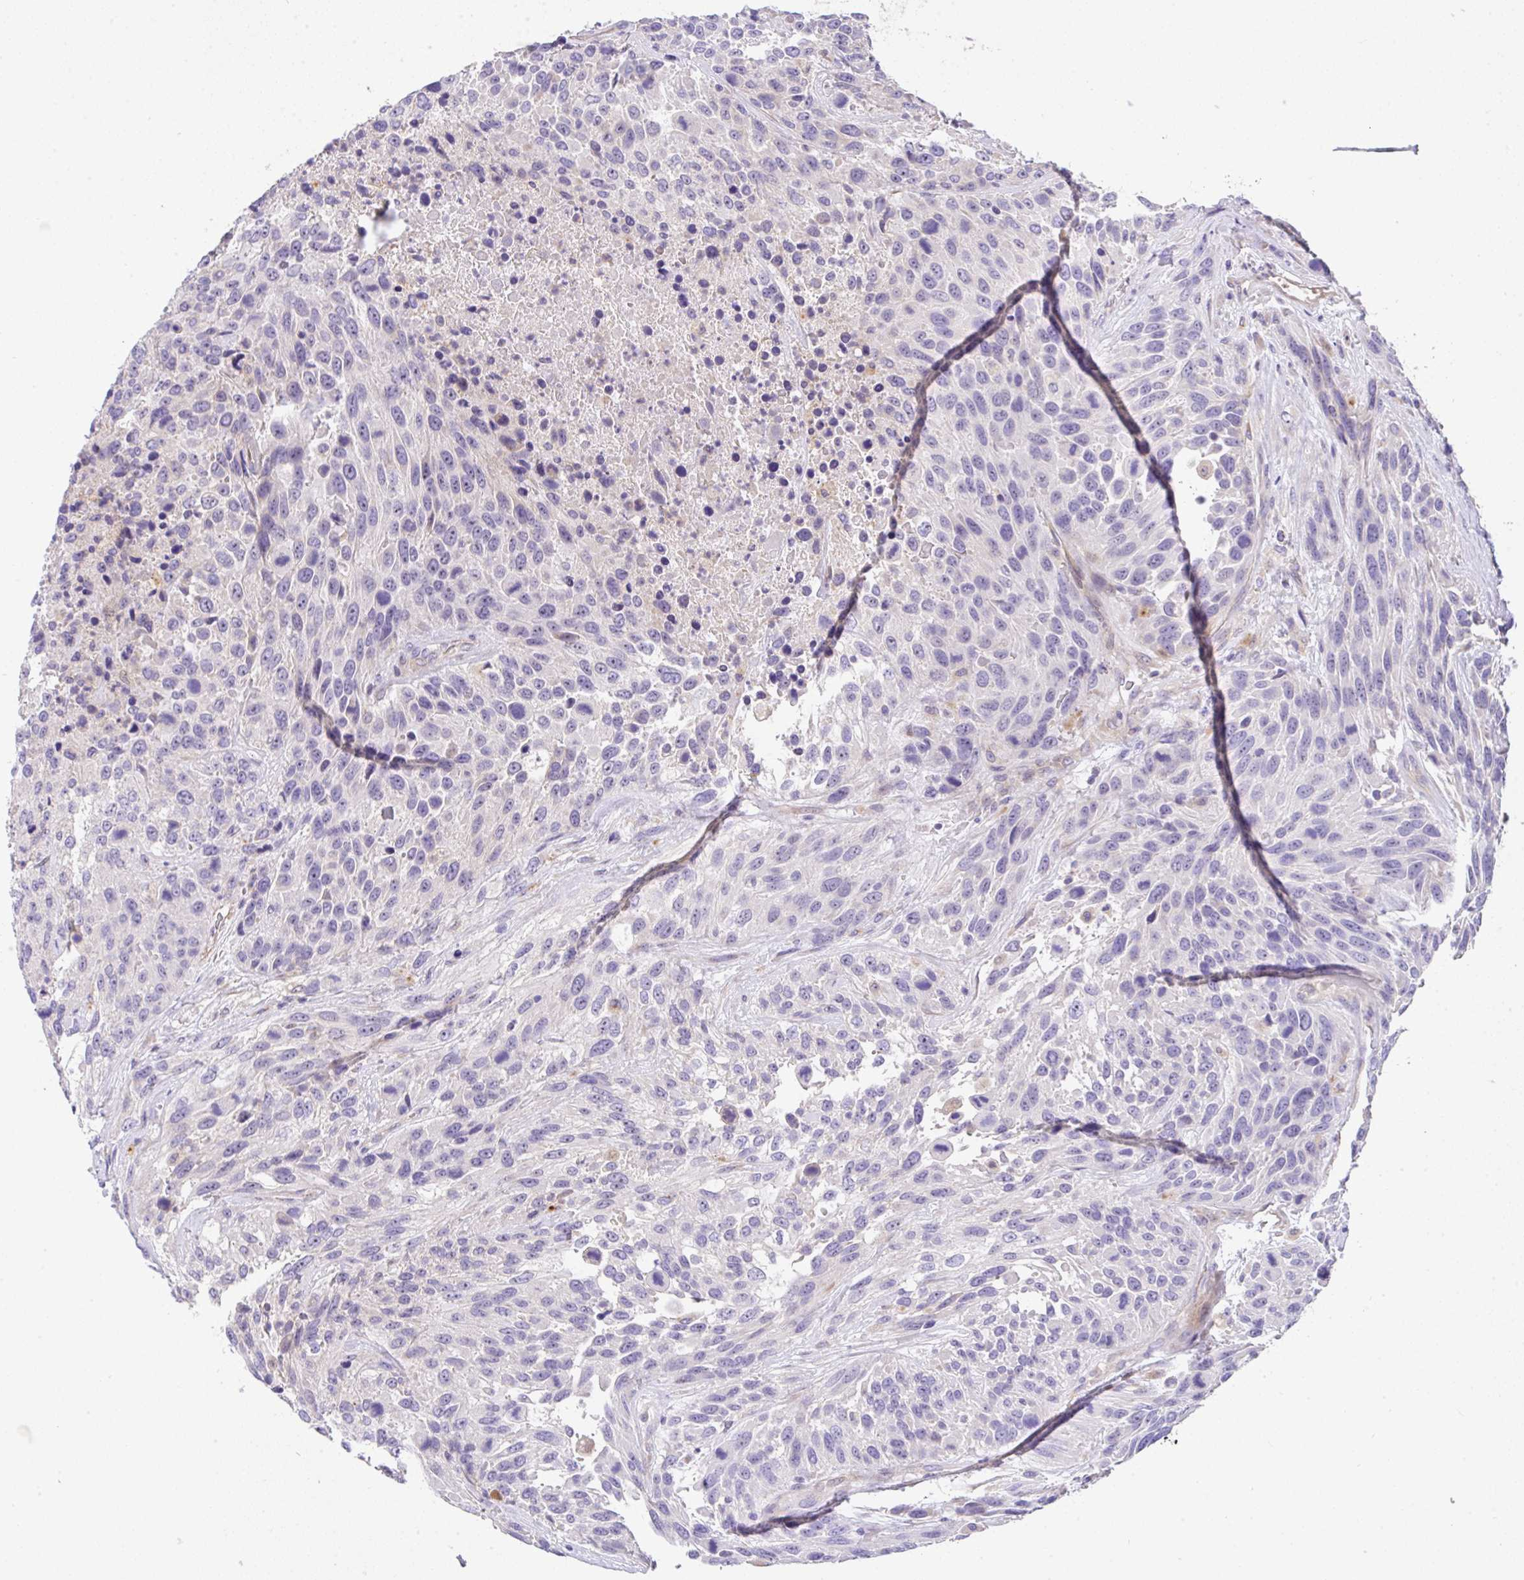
{"staining": {"intensity": "negative", "quantity": "none", "location": "none"}, "tissue": "urothelial cancer", "cell_type": "Tumor cells", "image_type": "cancer", "snomed": [{"axis": "morphology", "description": "Urothelial carcinoma, High grade"}, {"axis": "topography", "description": "Urinary bladder"}], "caption": "There is no significant positivity in tumor cells of urothelial carcinoma (high-grade).", "gene": "EPN3", "patient": {"sex": "female", "age": 70}}